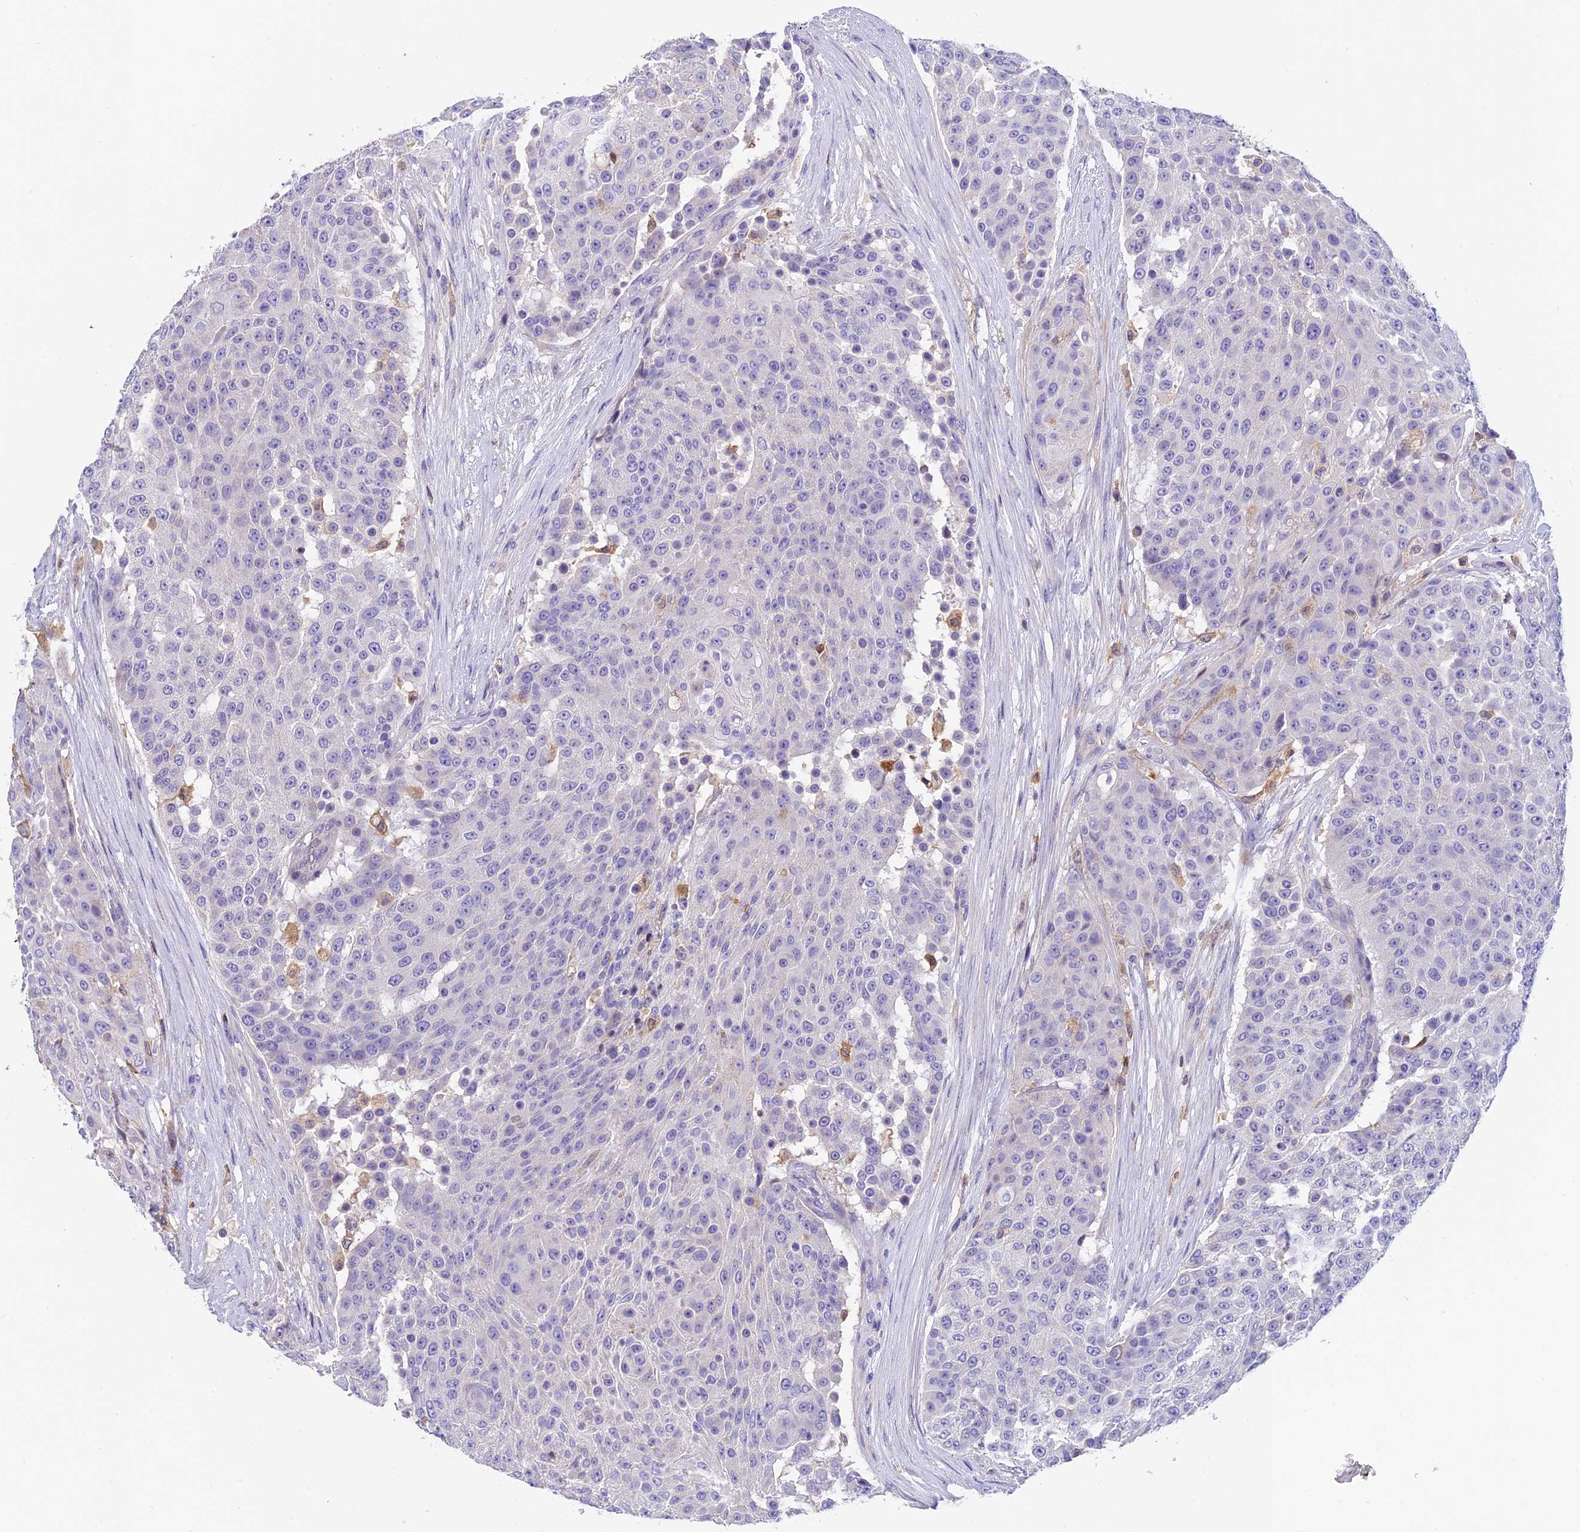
{"staining": {"intensity": "negative", "quantity": "none", "location": "none"}, "tissue": "urothelial cancer", "cell_type": "Tumor cells", "image_type": "cancer", "snomed": [{"axis": "morphology", "description": "Urothelial carcinoma, High grade"}, {"axis": "topography", "description": "Urinary bladder"}], "caption": "The micrograph reveals no staining of tumor cells in urothelial carcinoma (high-grade).", "gene": "LPXN", "patient": {"sex": "female", "age": 63}}